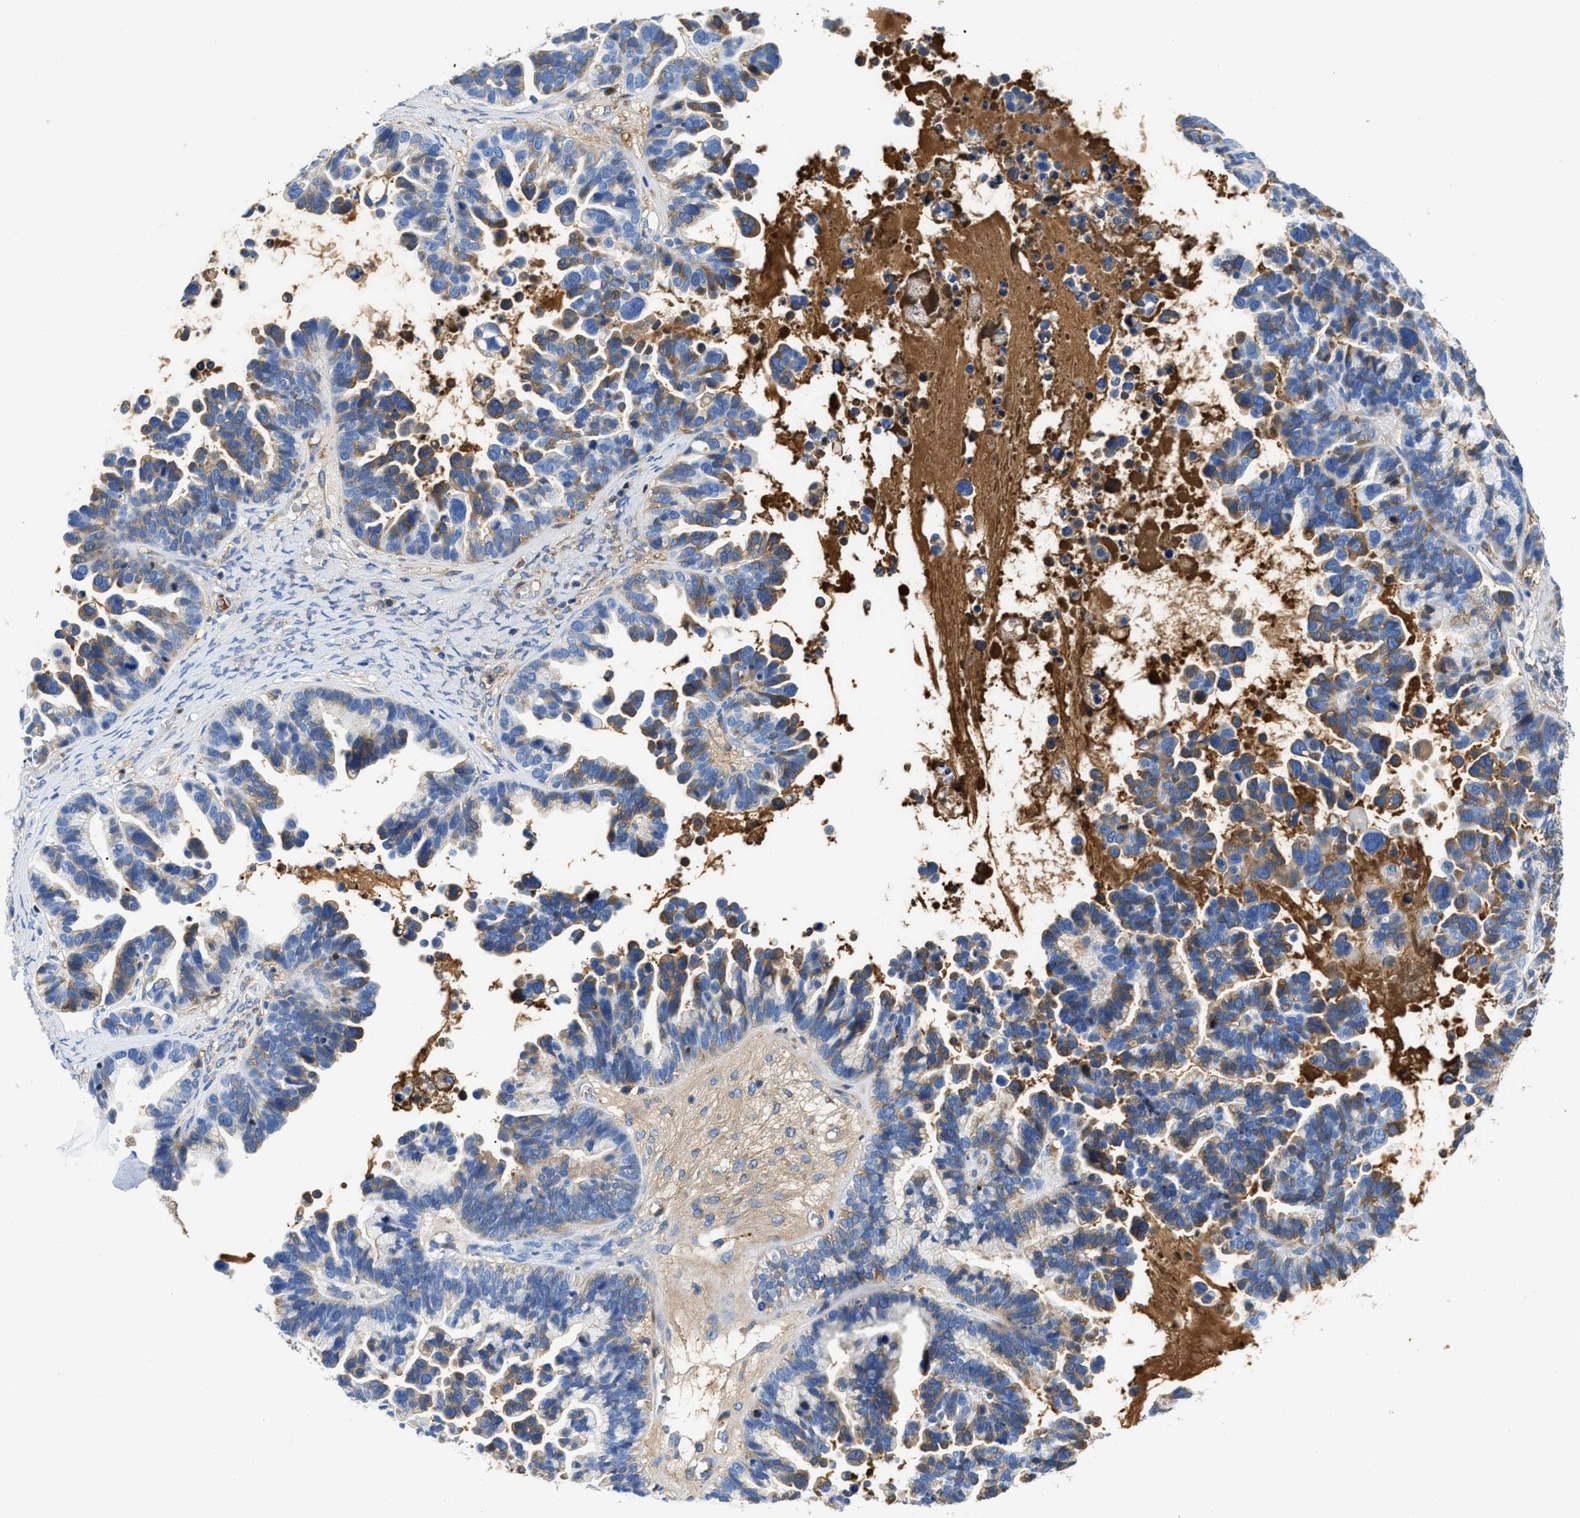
{"staining": {"intensity": "moderate", "quantity": "25%-75%", "location": "cytoplasmic/membranous"}, "tissue": "ovarian cancer", "cell_type": "Tumor cells", "image_type": "cancer", "snomed": [{"axis": "morphology", "description": "Cystadenocarcinoma, serous, NOS"}, {"axis": "topography", "description": "Ovary"}], "caption": "Ovarian serous cystadenocarcinoma stained with a protein marker exhibits moderate staining in tumor cells.", "gene": "GC", "patient": {"sex": "female", "age": 56}}